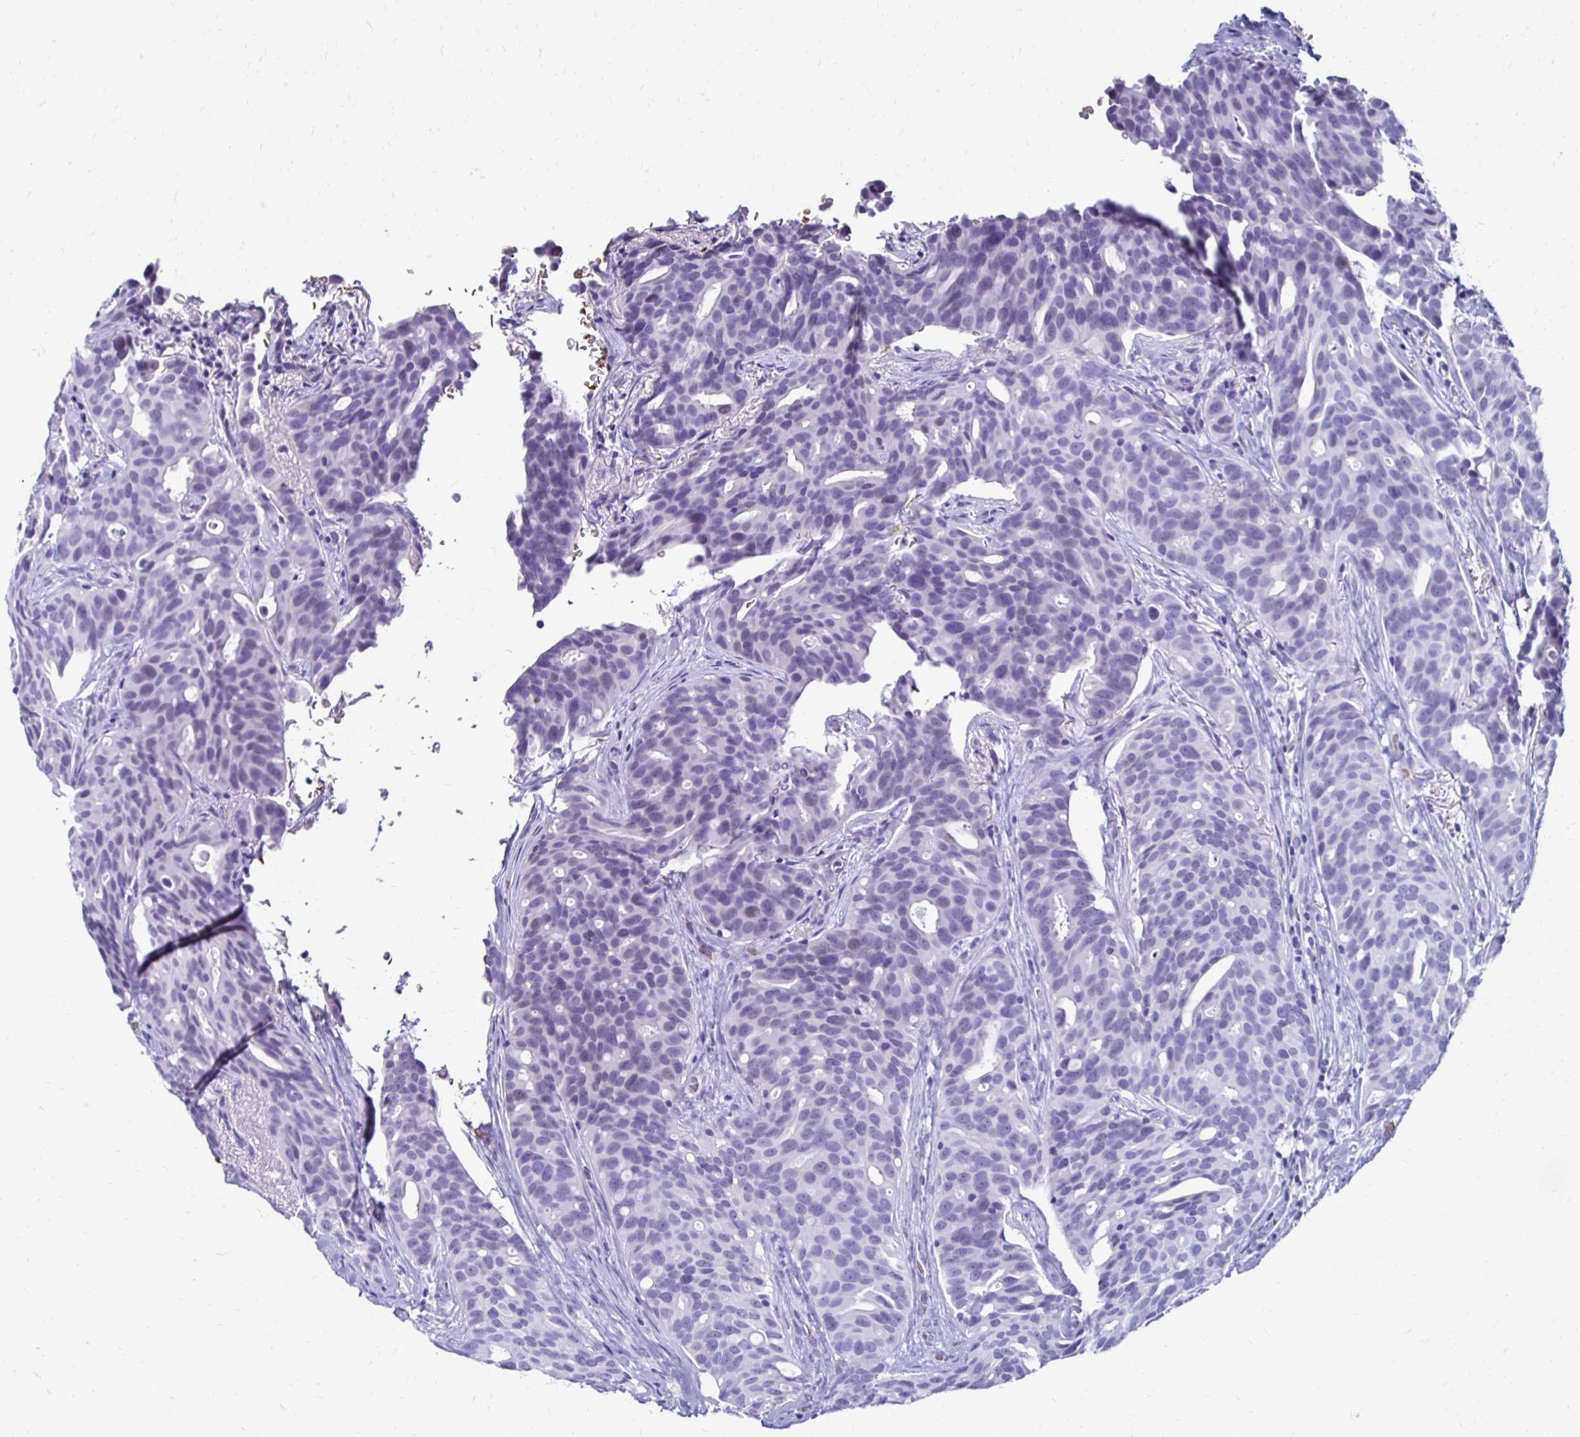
{"staining": {"intensity": "negative", "quantity": "none", "location": "none"}, "tissue": "breast cancer", "cell_type": "Tumor cells", "image_type": "cancer", "snomed": [{"axis": "morphology", "description": "Duct carcinoma"}, {"axis": "topography", "description": "Breast"}], "caption": "This is an immunohistochemistry (IHC) micrograph of breast cancer. There is no staining in tumor cells.", "gene": "RHBDL3", "patient": {"sex": "female", "age": 54}}